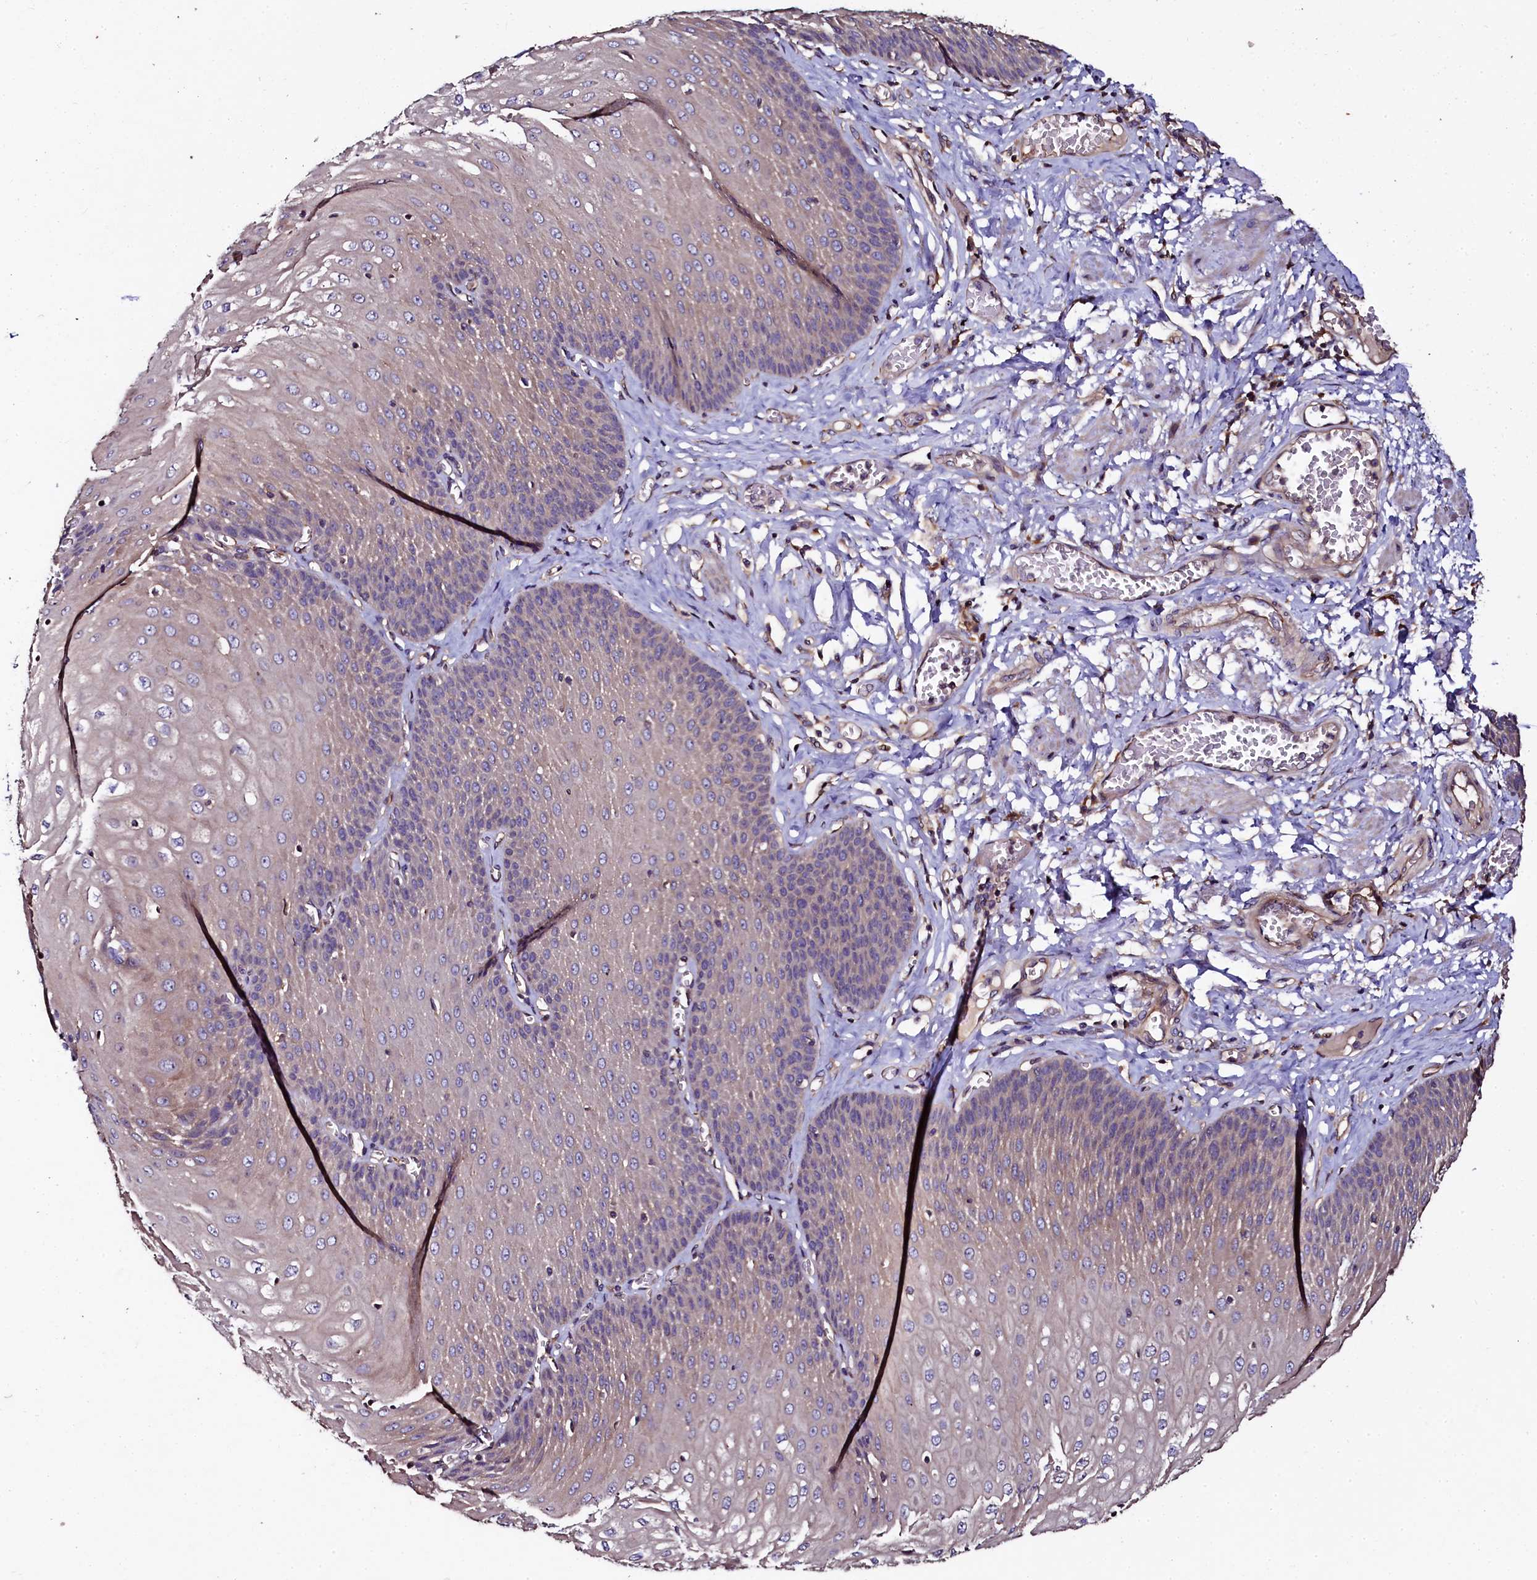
{"staining": {"intensity": "weak", "quantity": "<25%", "location": "cytoplasmic/membranous"}, "tissue": "esophagus", "cell_type": "Squamous epithelial cells", "image_type": "normal", "snomed": [{"axis": "morphology", "description": "Normal tissue, NOS"}, {"axis": "topography", "description": "Esophagus"}], "caption": "A micrograph of esophagus stained for a protein shows no brown staining in squamous epithelial cells. (Stains: DAB immunohistochemistry with hematoxylin counter stain, Microscopy: brightfield microscopy at high magnification).", "gene": "APPL2", "patient": {"sex": "male", "age": 60}}